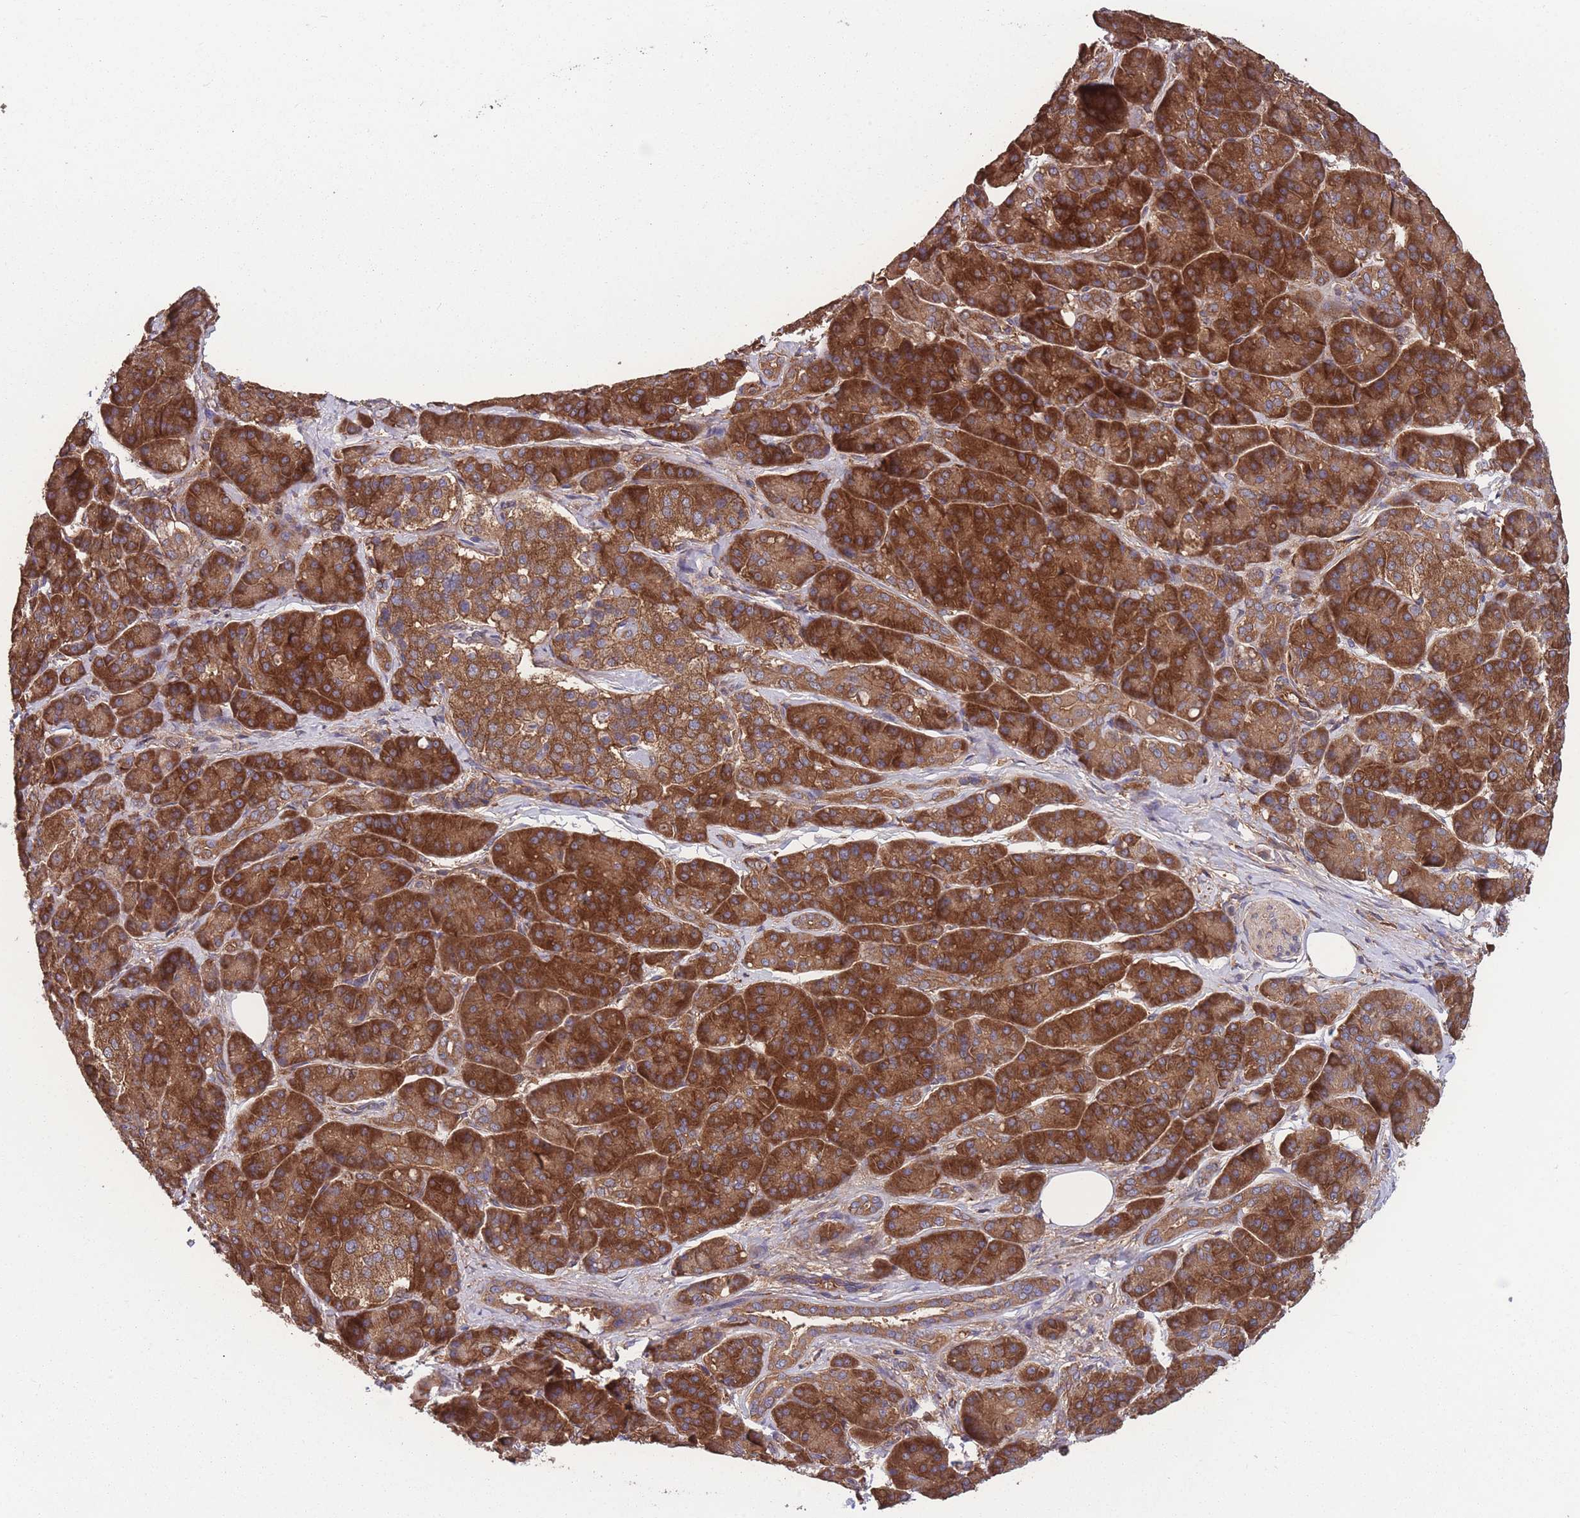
{"staining": {"intensity": "strong", "quantity": ">75%", "location": "cytoplasmic/membranous"}, "tissue": "pancreatic cancer", "cell_type": "Tumor cells", "image_type": "cancer", "snomed": [{"axis": "morphology", "description": "Adenocarcinoma, NOS"}, {"axis": "topography", "description": "Pancreas"}], "caption": "Adenocarcinoma (pancreatic) tissue exhibits strong cytoplasmic/membranous expression in about >75% of tumor cells, visualized by immunohistochemistry.", "gene": "ZPR1", "patient": {"sex": "male", "age": 57}}